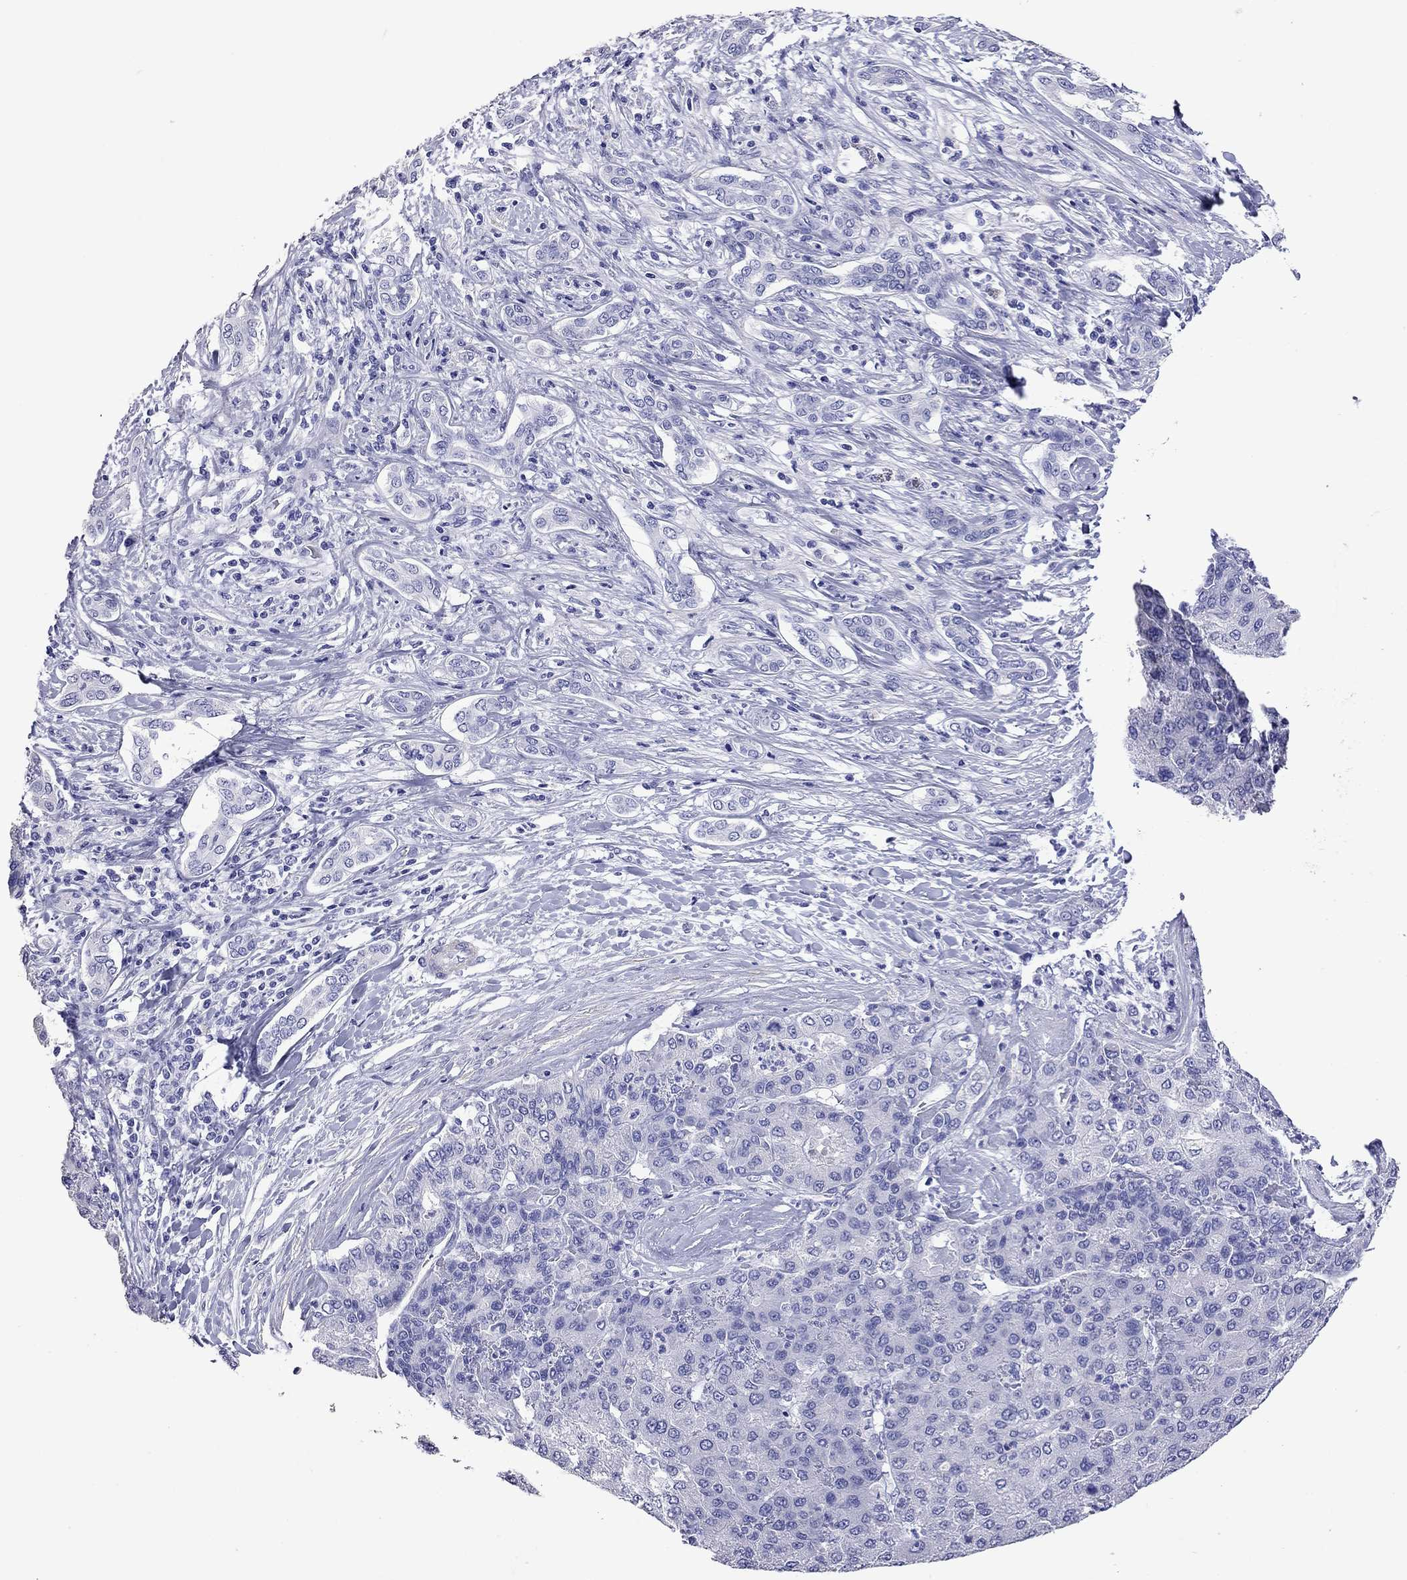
{"staining": {"intensity": "negative", "quantity": "none", "location": "none"}, "tissue": "liver cancer", "cell_type": "Tumor cells", "image_type": "cancer", "snomed": [{"axis": "morphology", "description": "Carcinoma, Hepatocellular, NOS"}, {"axis": "topography", "description": "Liver"}], "caption": "Protein analysis of liver cancer (hepatocellular carcinoma) reveals no significant positivity in tumor cells. Brightfield microscopy of immunohistochemistry (IHC) stained with DAB (3,3'-diaminobenzidine) (brown) and hematoxylin (blue), captured at high magnification.", "gene": "KIAA2012", "patient": {"sex": "male", "age": 65}}